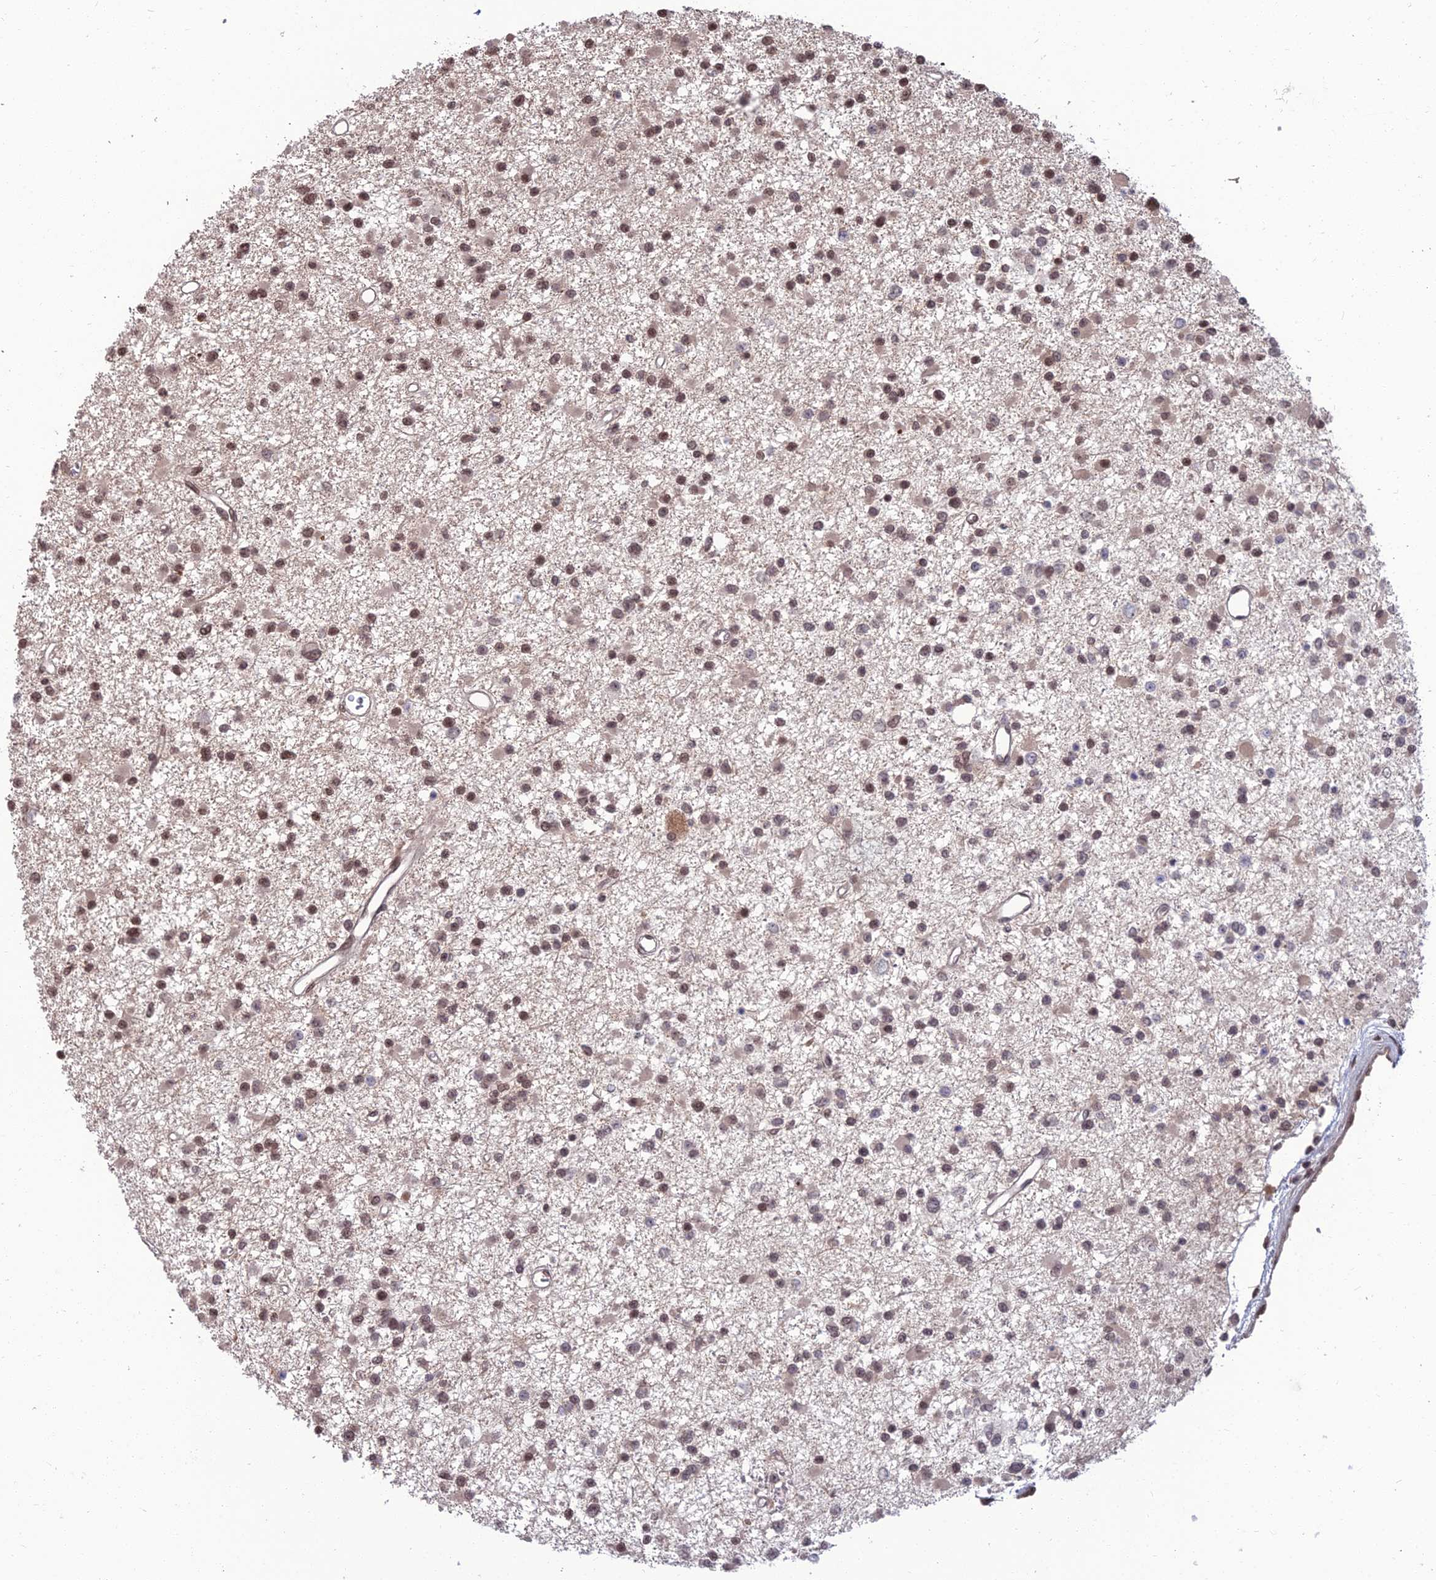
{"staining": {"intensity": "moderate", "quantity": ">75%", "location": "nuclear"}, "tissue": "glioma", "cell_type": "Tumor cells", "image_type": "cancer", "snomed": [{"axis": "morphology", "description": "Glioma, malignant, Low grade"}, {"axis": "topography", "description": "Brain"}], "caption": "IHC (DAB) staining of glioma exhibits moderate nuclear protein expression in about >75% of tumor cells.", "gene": "OPA3", "patient": {"sex": "female", "age": 22}}